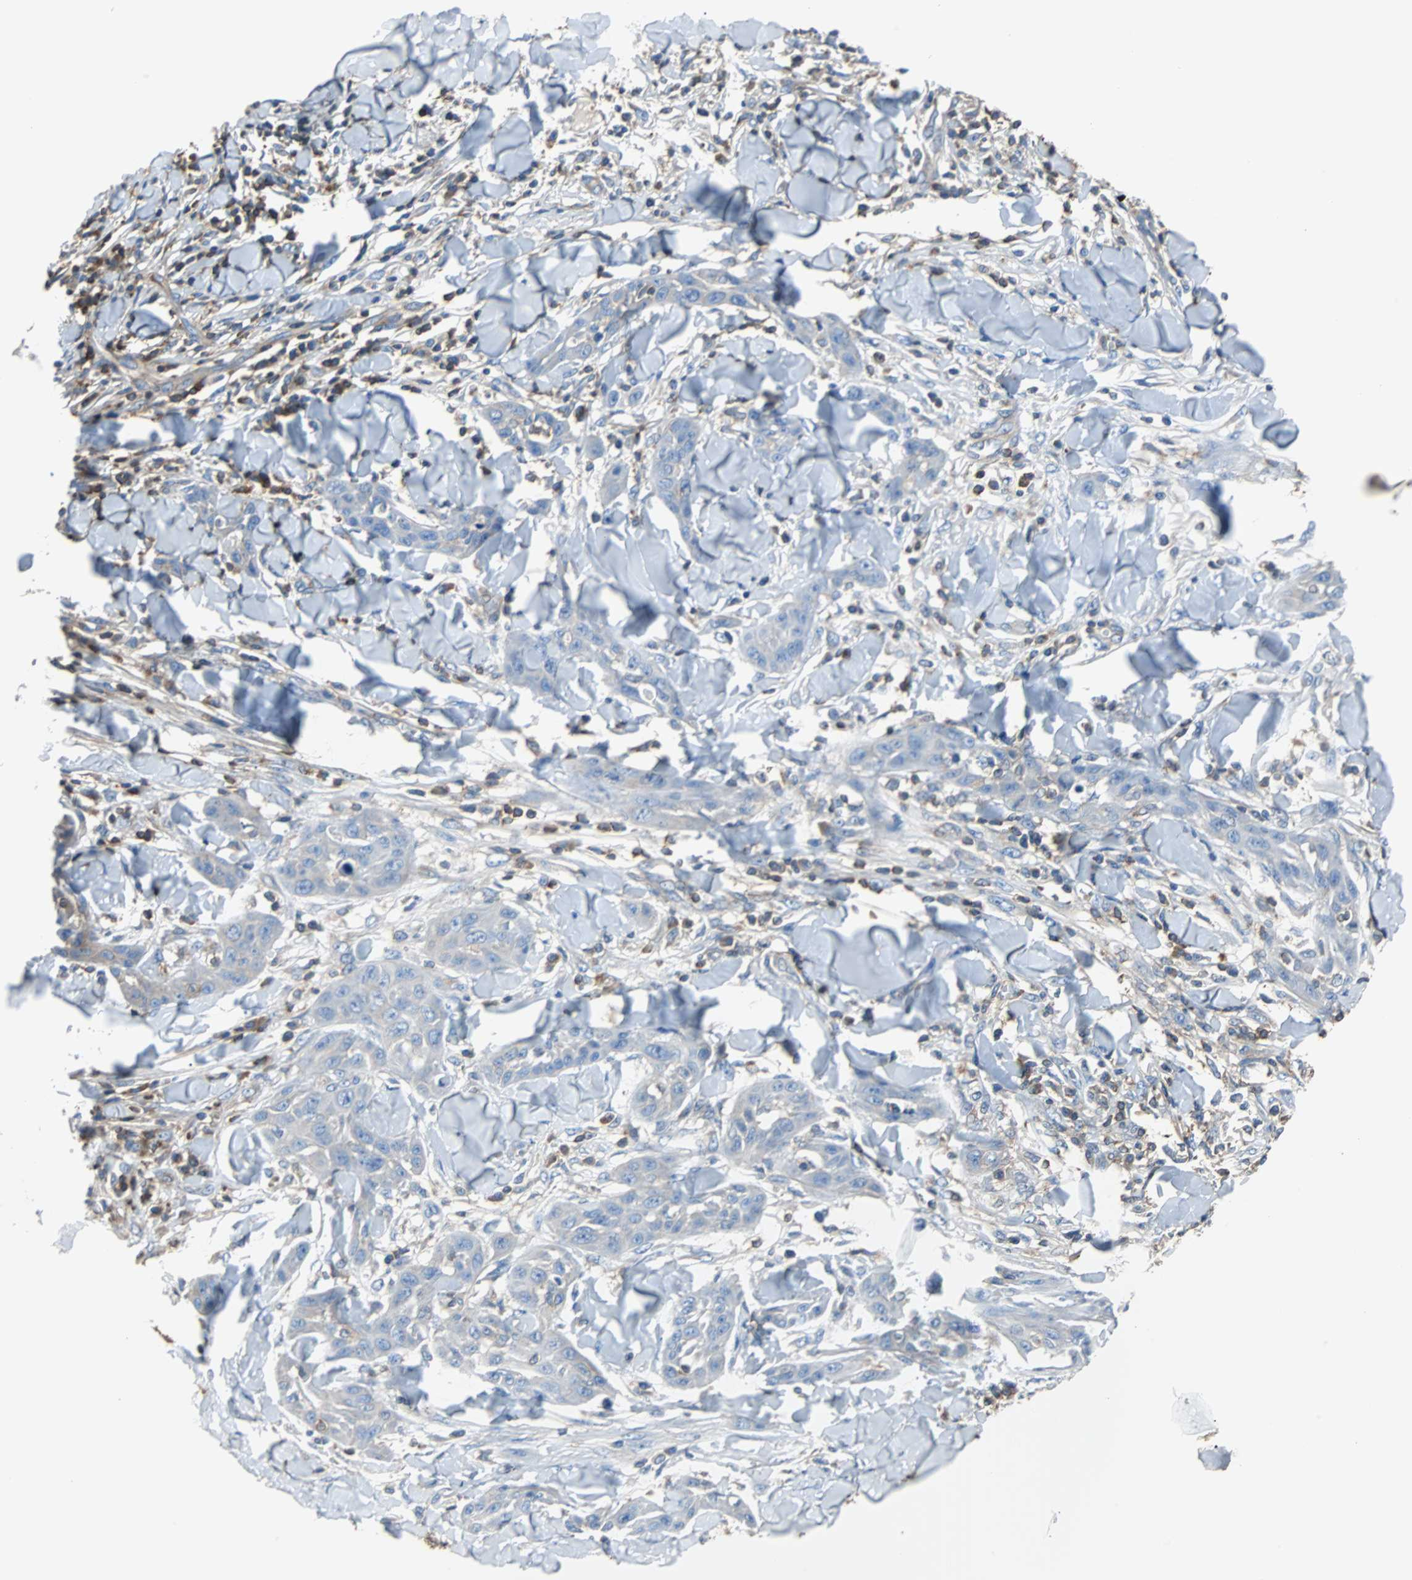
{"staining": {"intensity": "negative", "quantity": "none", "location": "none"}, "tissue": "skin cancer", "cell_type": "Tumor cells", "image_type": "cancer", "snomed": [{"axis": "morphology", "description": "Squamous cell carcinoma, NOS"}, {"axis": "topography", "description": "Skin"}], "caption": "Tumor cells are negative for brown protein staining in skin squamous cell carcinoma.", "gene": "TSC22D4", "patient": {"sex": "male", "age": 24}}